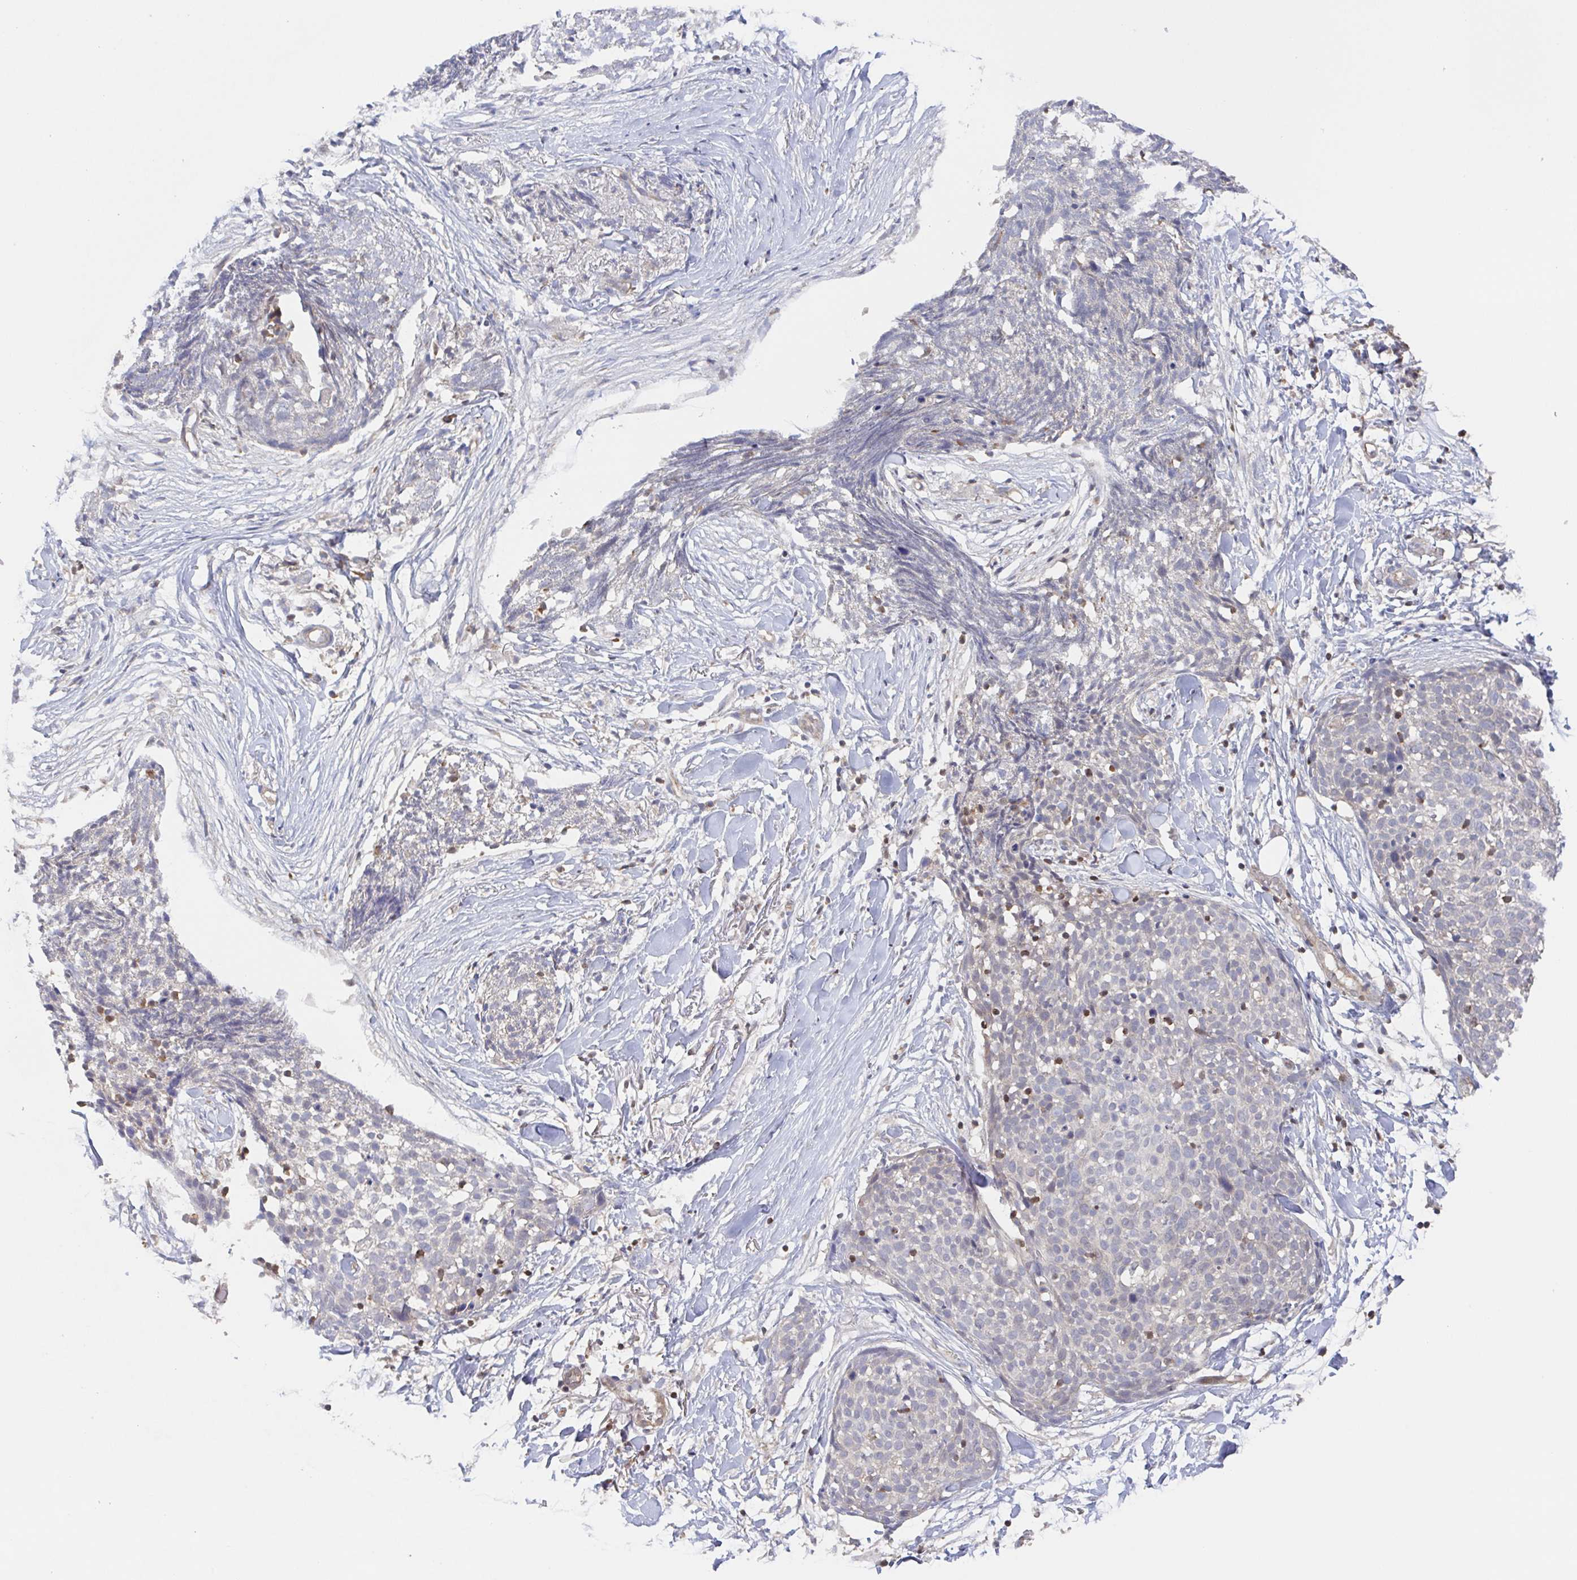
{"staining": {"intensity": "negative", "quantity": "none", "location": "none"}, "tissue": "skin cancer", "cell_type": "Tumor cells", "image_type": "cancer", "snomed": [{"axis": "morphology", "description": "Squamous cell carcinoma, NOS"}, {"axis": "topography", "description": "Skin"}, {"axis": "topography", "description": "Vulva"}], "caption": "Immunohistochemistry photomicrograph of skin squamous cell carcinoma stained for a protein (brown), which demonstrates no expression in tumor cells.", "gene": "AGFG2", "patient": {"sex": "female", "age": 75}}